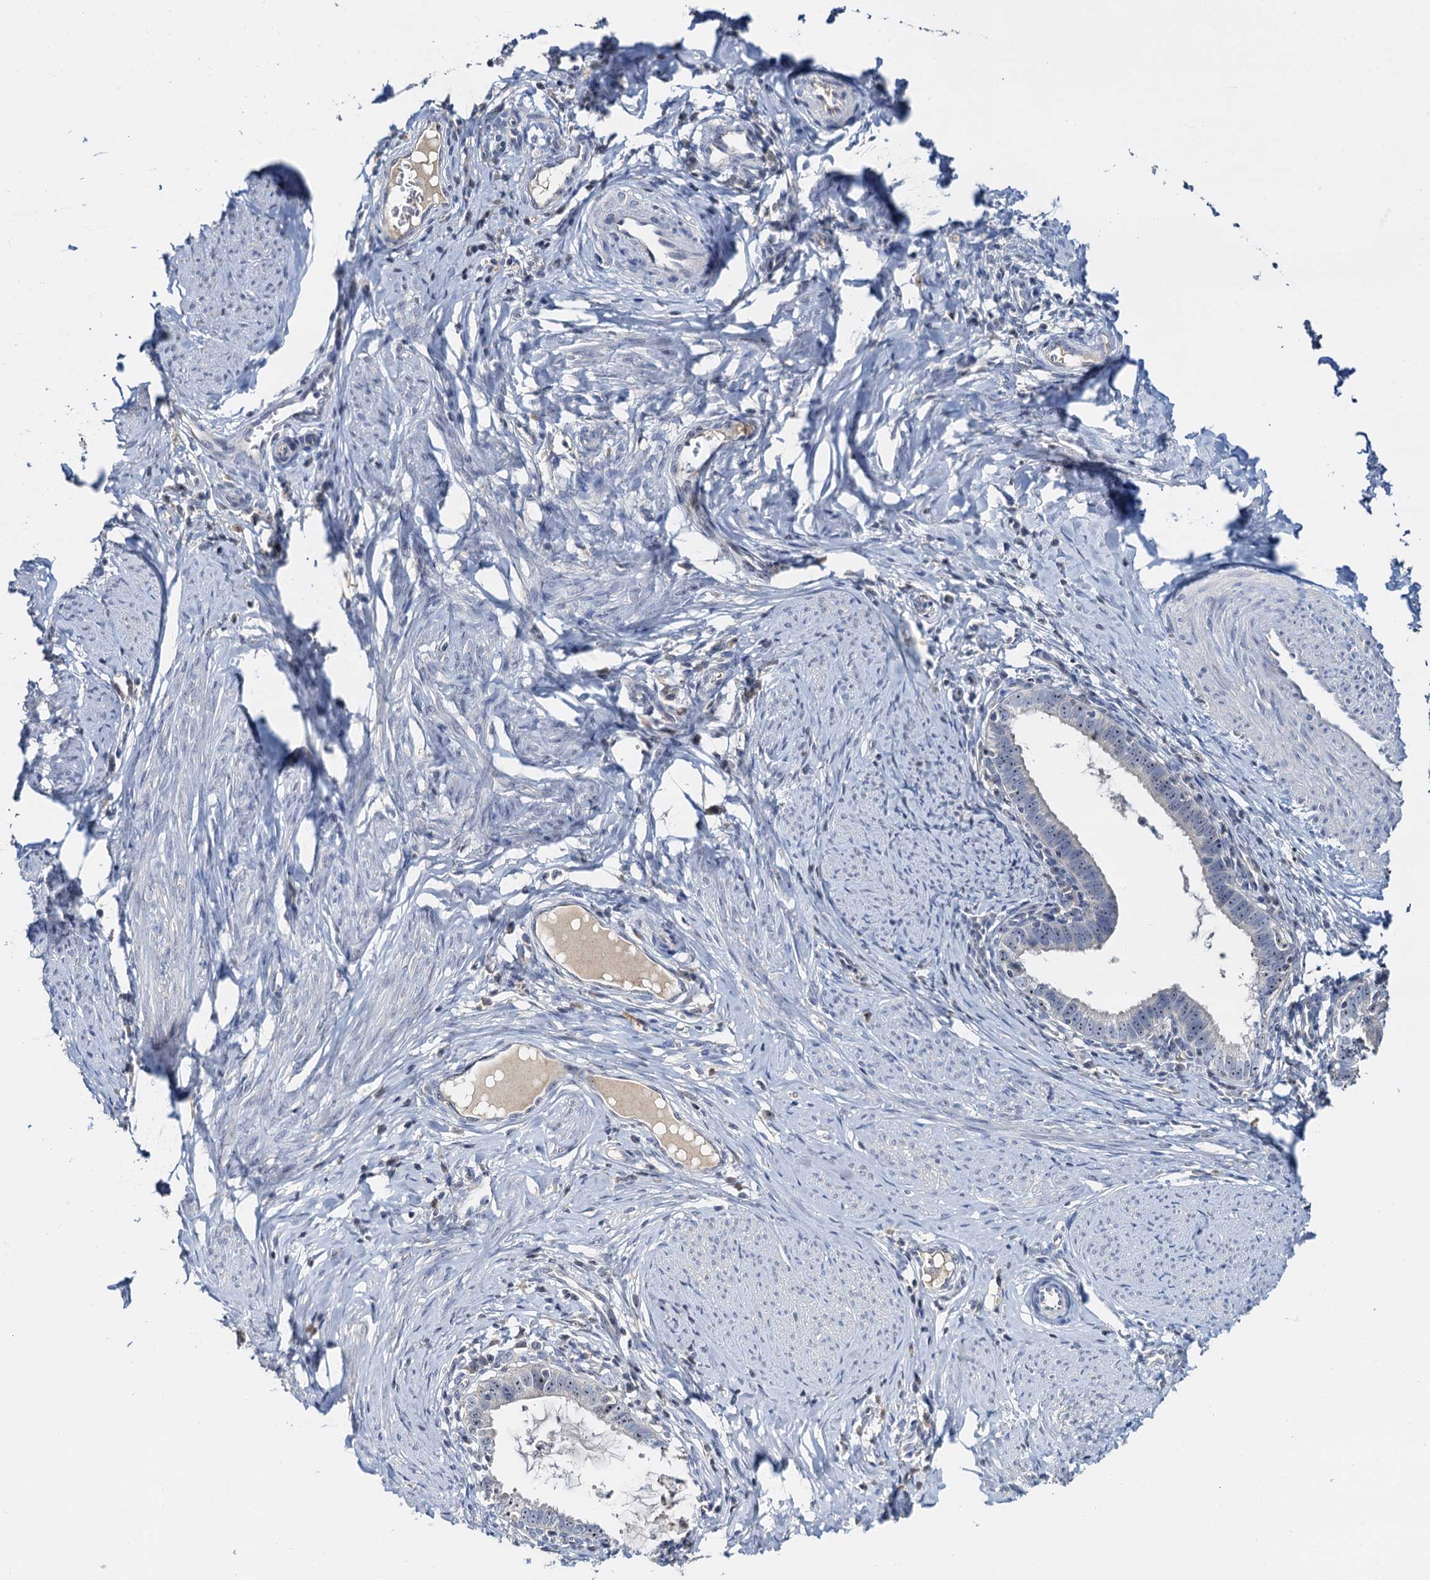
{"staining": {"intensity": "negative", "quantity": "none", "location": "none"}, "tissue": "cervical cancer", "cell_type": "Tumor cells", "image_type": "cancer", "snomed": [{"axis": "morphology", "description": "Adenocarcinoma, NOS"}, {"axis": "topography", "description": "Cervix"}], "caption": "Immunohistochemistry of human cervical cancer demonstrates no expression in tumor cells. (Stains: DAB immunohistochemistry (IHC) with hematoxylin counter stain, Microscopy: brightfield microscopy at high magnification).", "gene": "NOP2", "patient": {"sex": "female", "age": 36}}